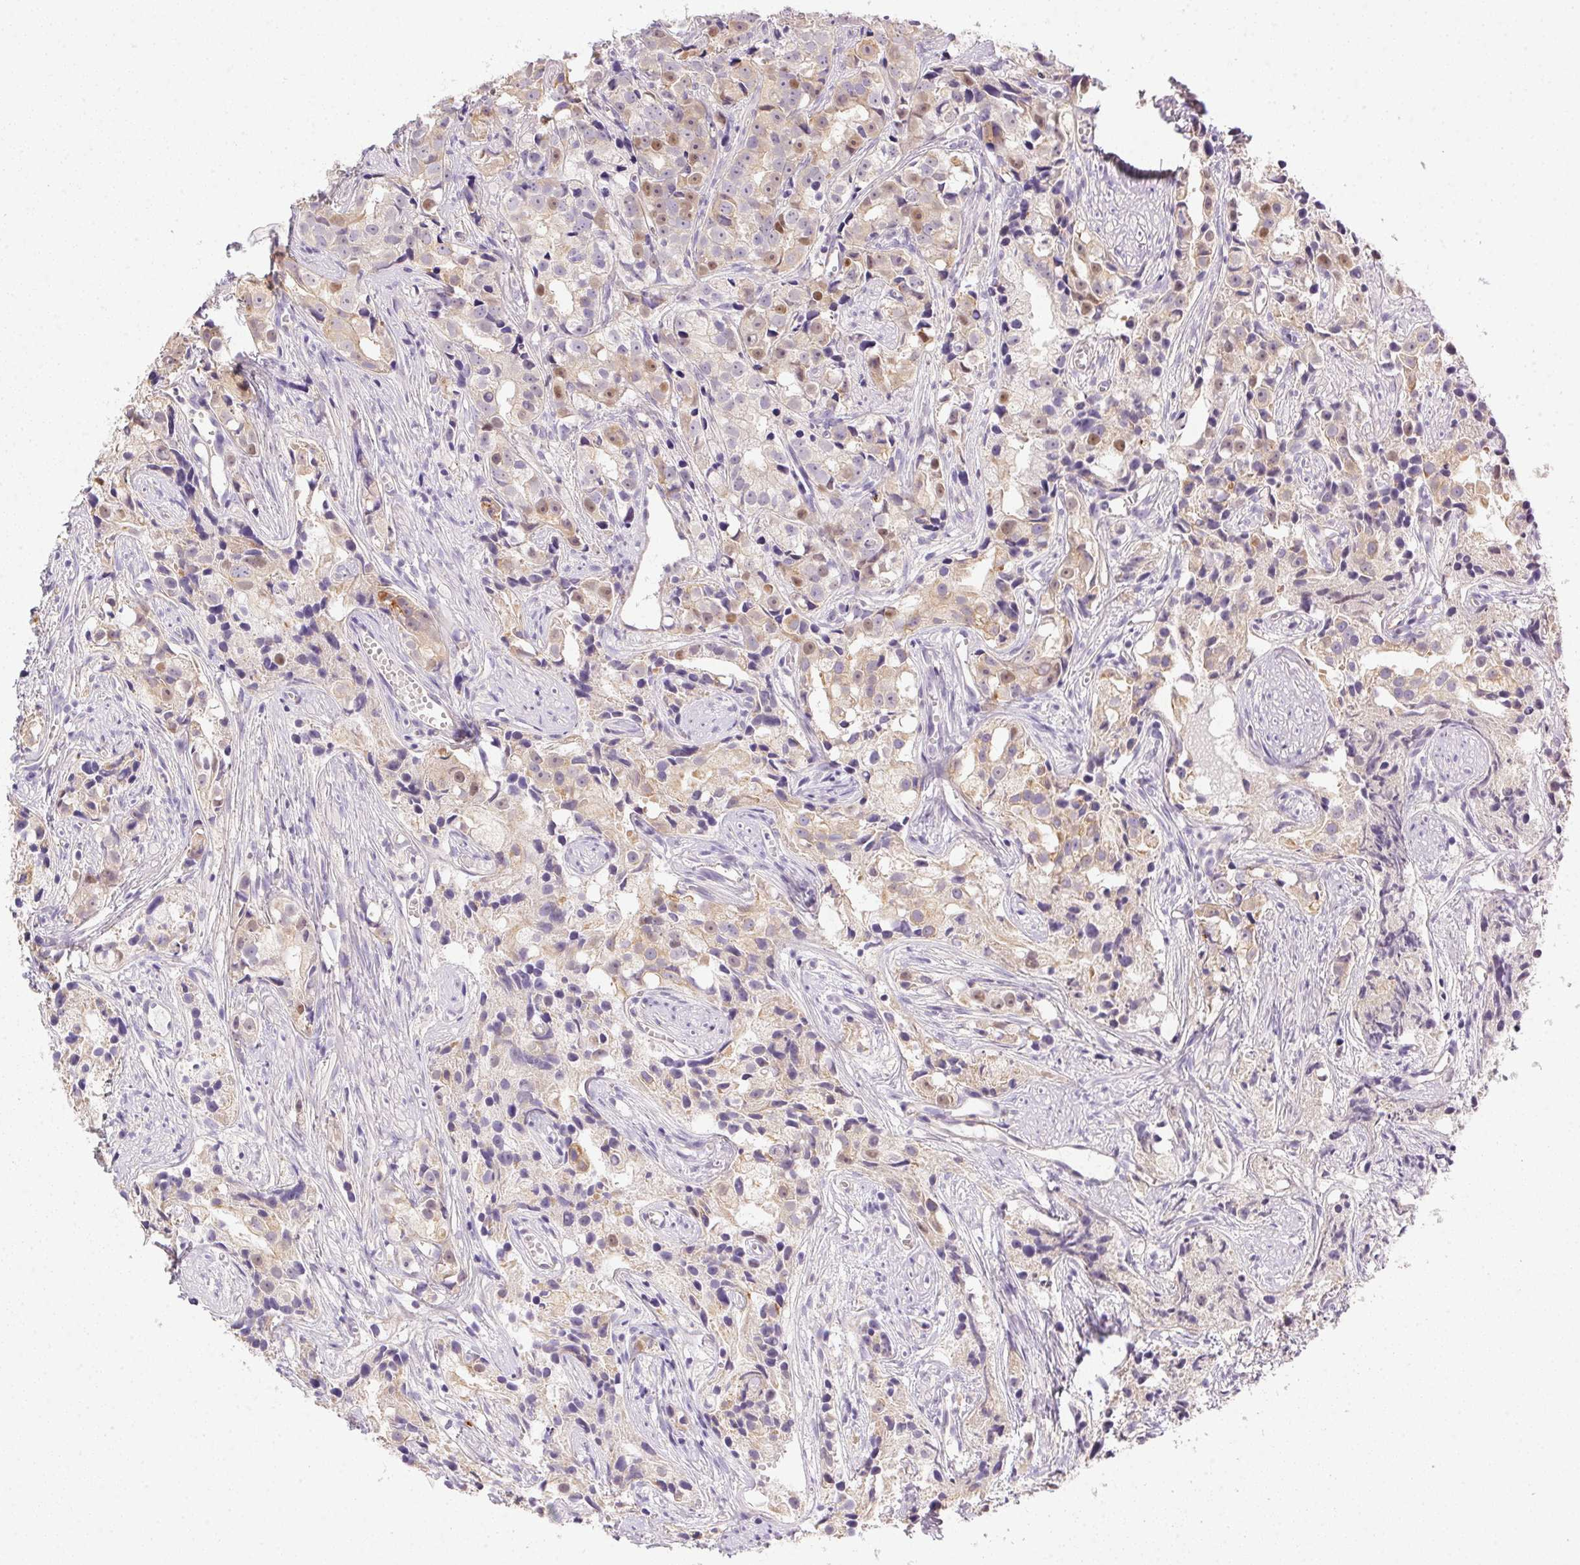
{"staining": {"intensity": "weak", "quantity": "25%-75%", "location": "cytoplasmic/membranous"}, "tissue": "prostate cancer", "cell_type": "Tumor cells", "image_type": "cancer", "snomed": [{"axis": "morphology", "description": "Adenocarcinoma, High grade"}, {"axis": "topography", "description": "Prostate"}], "caption": "Protein positivity by IHC shows weak cytoplasmic/membranous expression in approximately 25%-75% of tumor cells in prostate adenocarcinoma (high-grade). The staining was performed using DAB (3,3'-diaminobenzidine), with brown indicating positive protein expression. Nuclei are stained blue with hematoxylin.", "gene": "SLC17A7", "patient": {"sex": "male", "age": 75}}